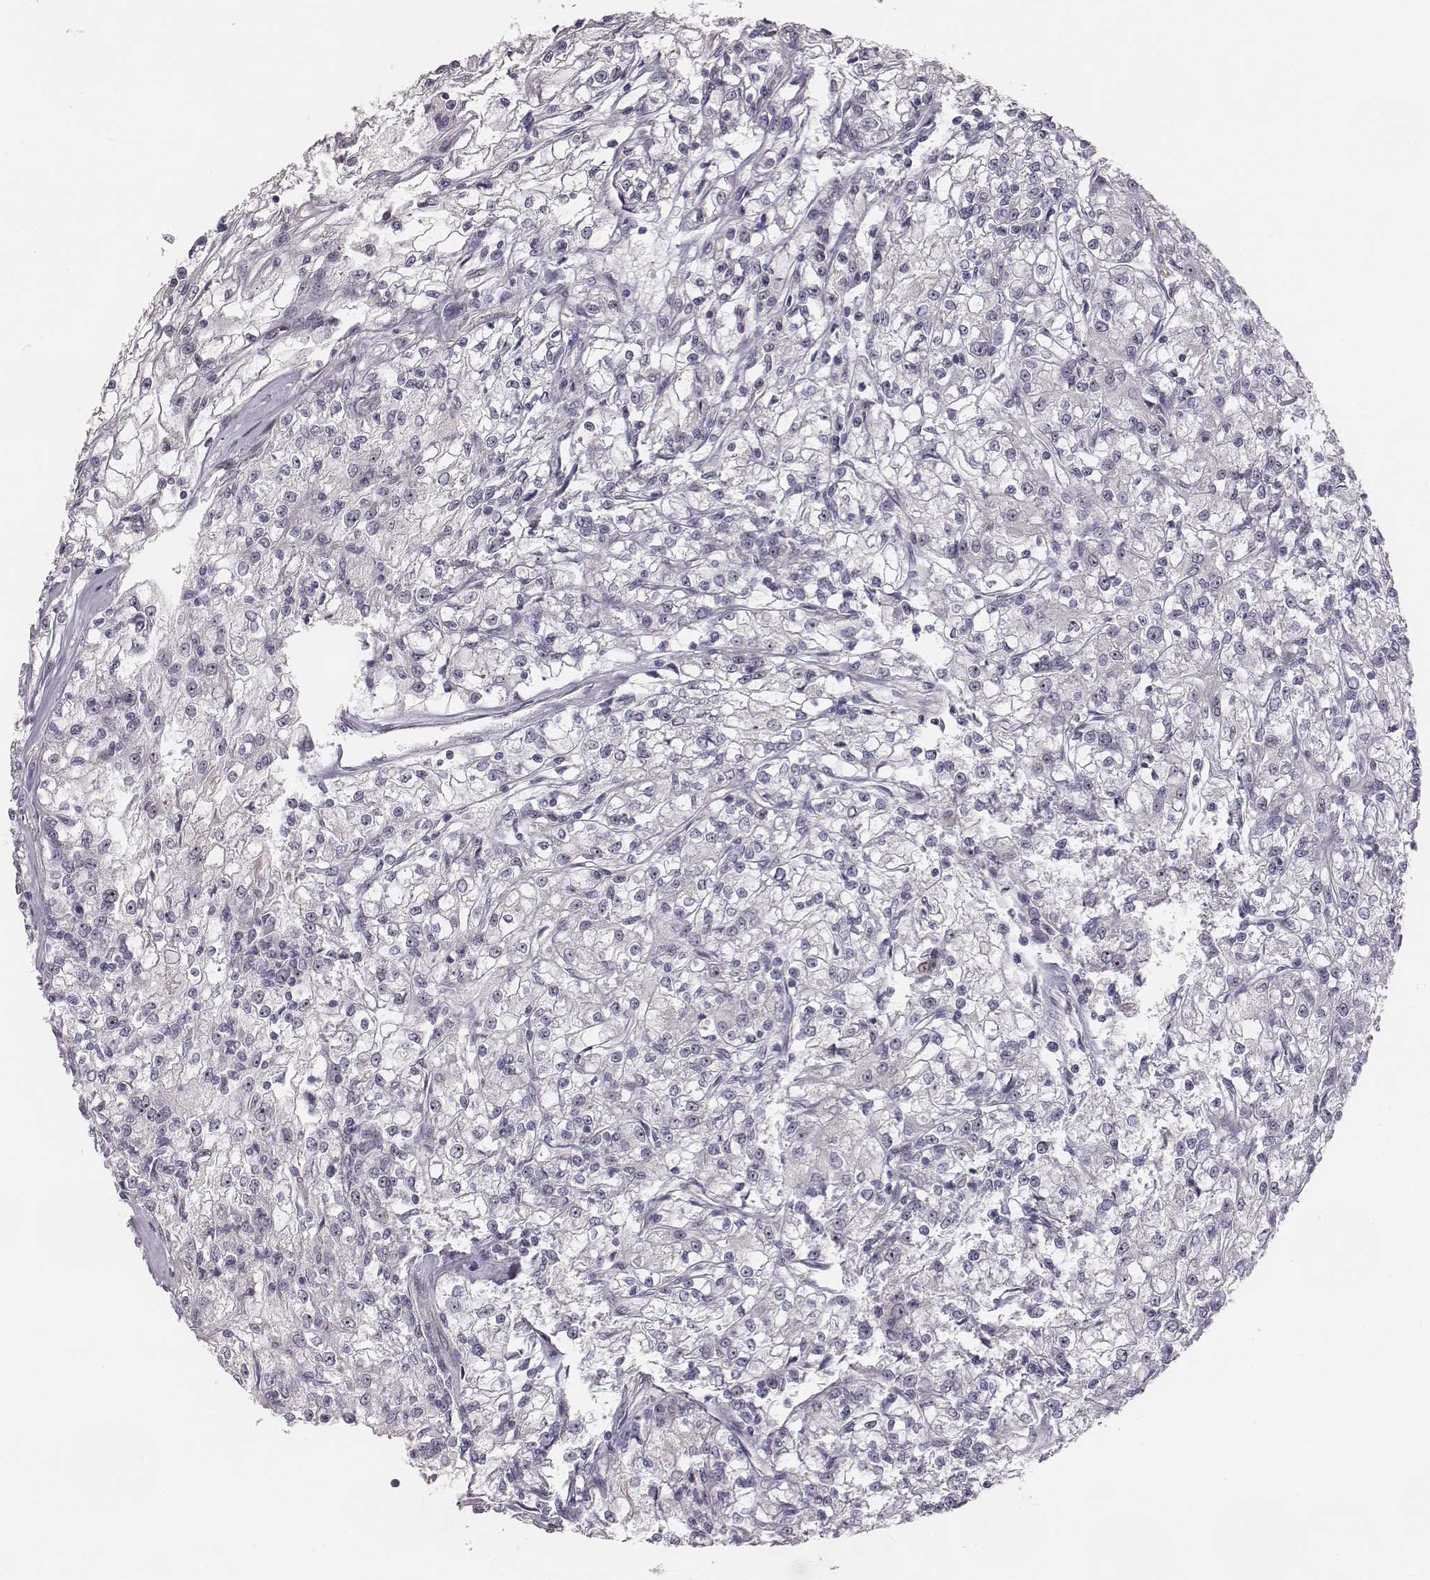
{"staining": {"intensity": "negative", "quantity": "none", "location": "none"}, "tissue": "renal cancer", "cell_type": "Tumor cells", "image_type": "cancer", "snomed": [{"axis": "morphology", "description": "Adenocarcinoma, NOS"}, {"axis": "topography", "description": "Kidney"}], "caption": "Micrograph shows no significant protein staining in tumor cells of renal adenocarcinoma. The staining is performed using DAB (3,3'-diaminobenzidine) brown chromogen with nuclei counter-stained in using hematoxylin.", "gene": "NIFK", "patient": {"sex": "female", "age": 59}}